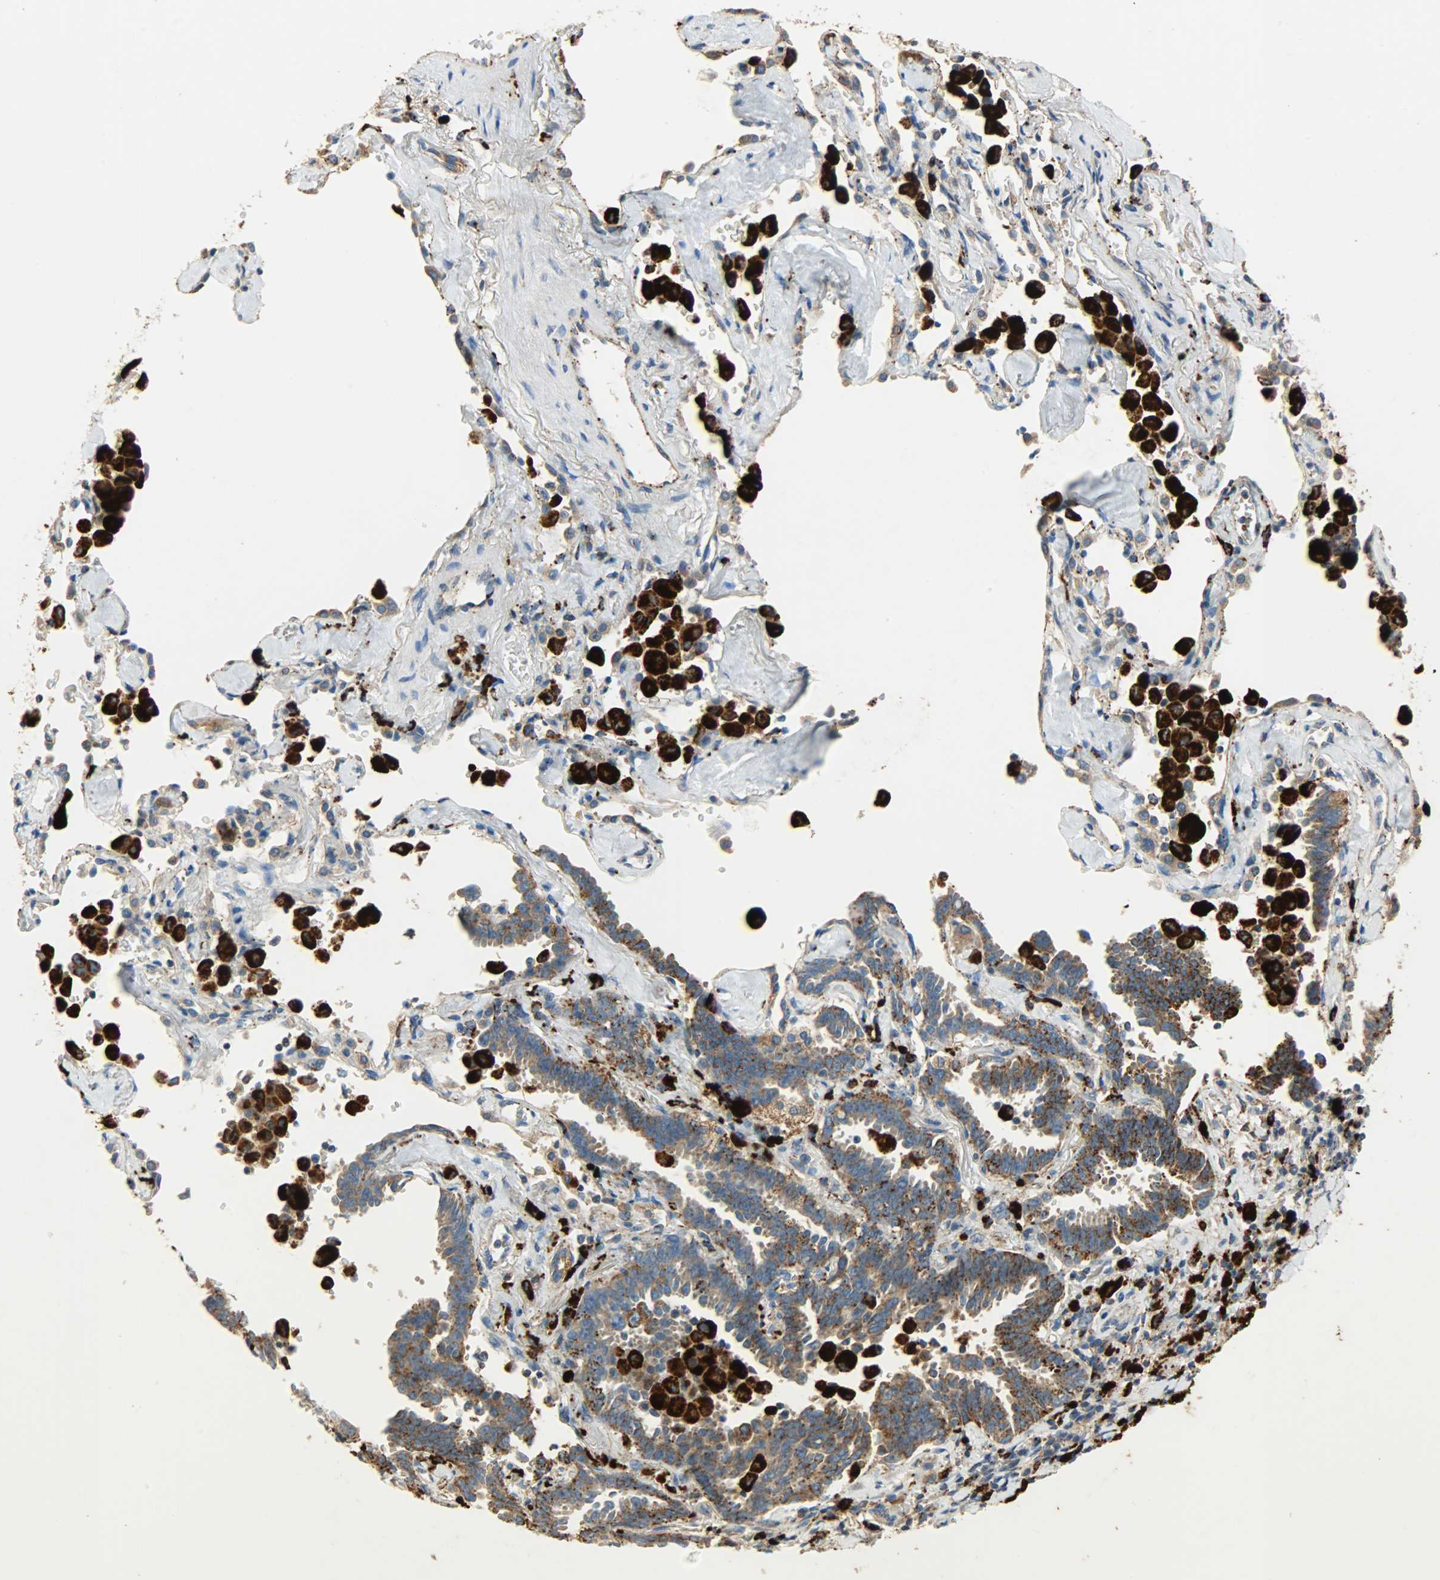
{"staining": {"intensity": "moderate", "quantity": ">75%", "location": "cytoplasmic/membranous"}, "tissue": "lung cancer", "cell_type": "Tumor cells", "image_type": "cancer", "snomed": [{"axis": "morphology", "description": "Adenocarcinoma, NOS"}, {"axis": "topography", "description": "Lung"}], "caption": "Immunohistochemical staining of human lung adenocarcinoma reveals medium levels of moderate cytoplasmic/membranous positivity in about >75% of tumor cells.", "gene": "ASAH1", "patient": {"sex": "female", "age": 64}}